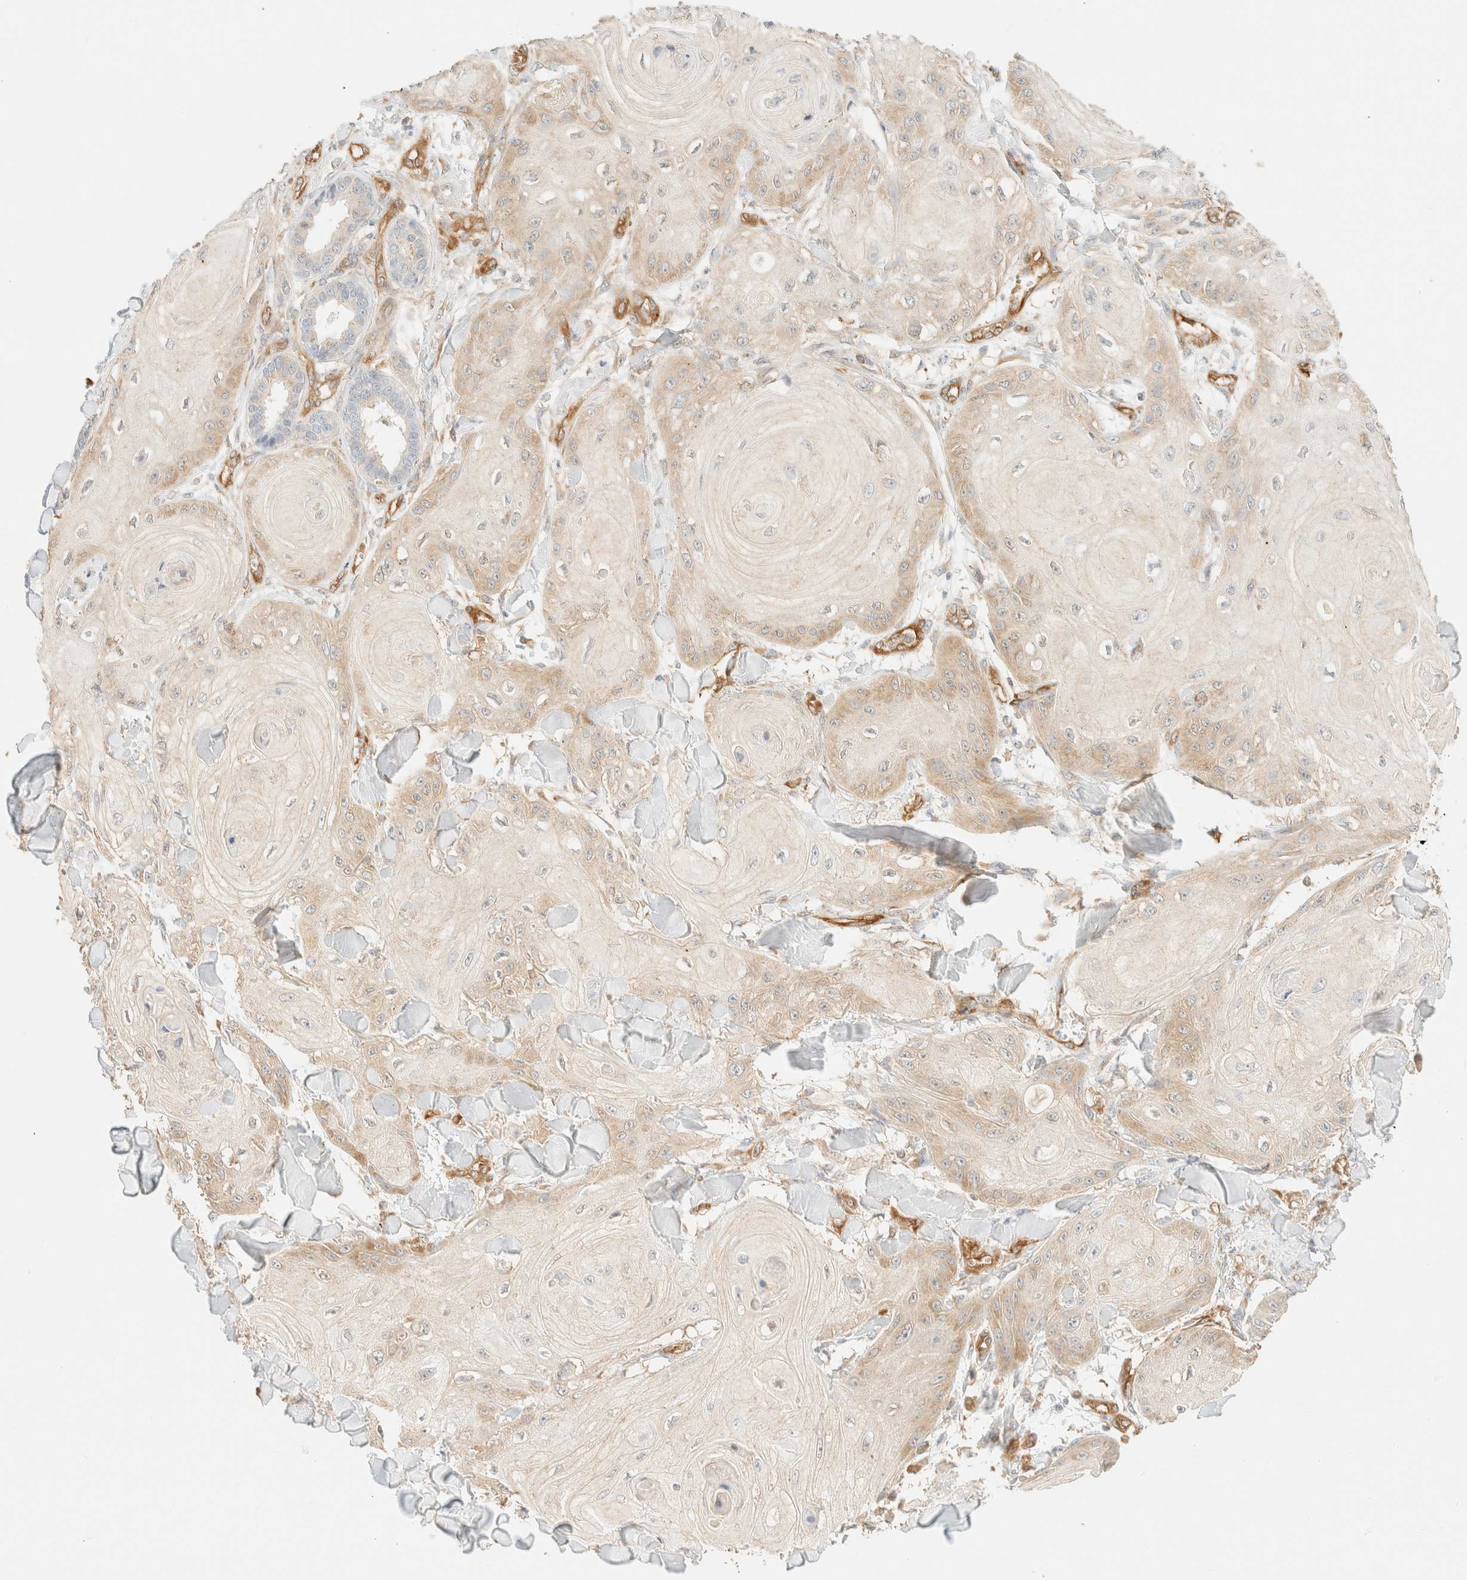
{"staining": {"intensity": "weak", "quantity": "25%-75%", "location": "cytoplasmic/membranous"}, "tissue": "skin cancer", "cell_type": "Tumor cells", "image_type": "cancer", "snomed": [{"axis": "morphology", "description": "Squamous cell carcinoma, NOS"}, {"axis": "topography", "description": "Skin"}], "caption": "Skin squamous cell carcinoma was stained to show a protein in brown. There is low levels of weak cytoplasmic/membranous expression in approximately 25%-75% of tumor cells.", "gene": "FHOD1", "patient": {"sex": "male", "age": 74}}